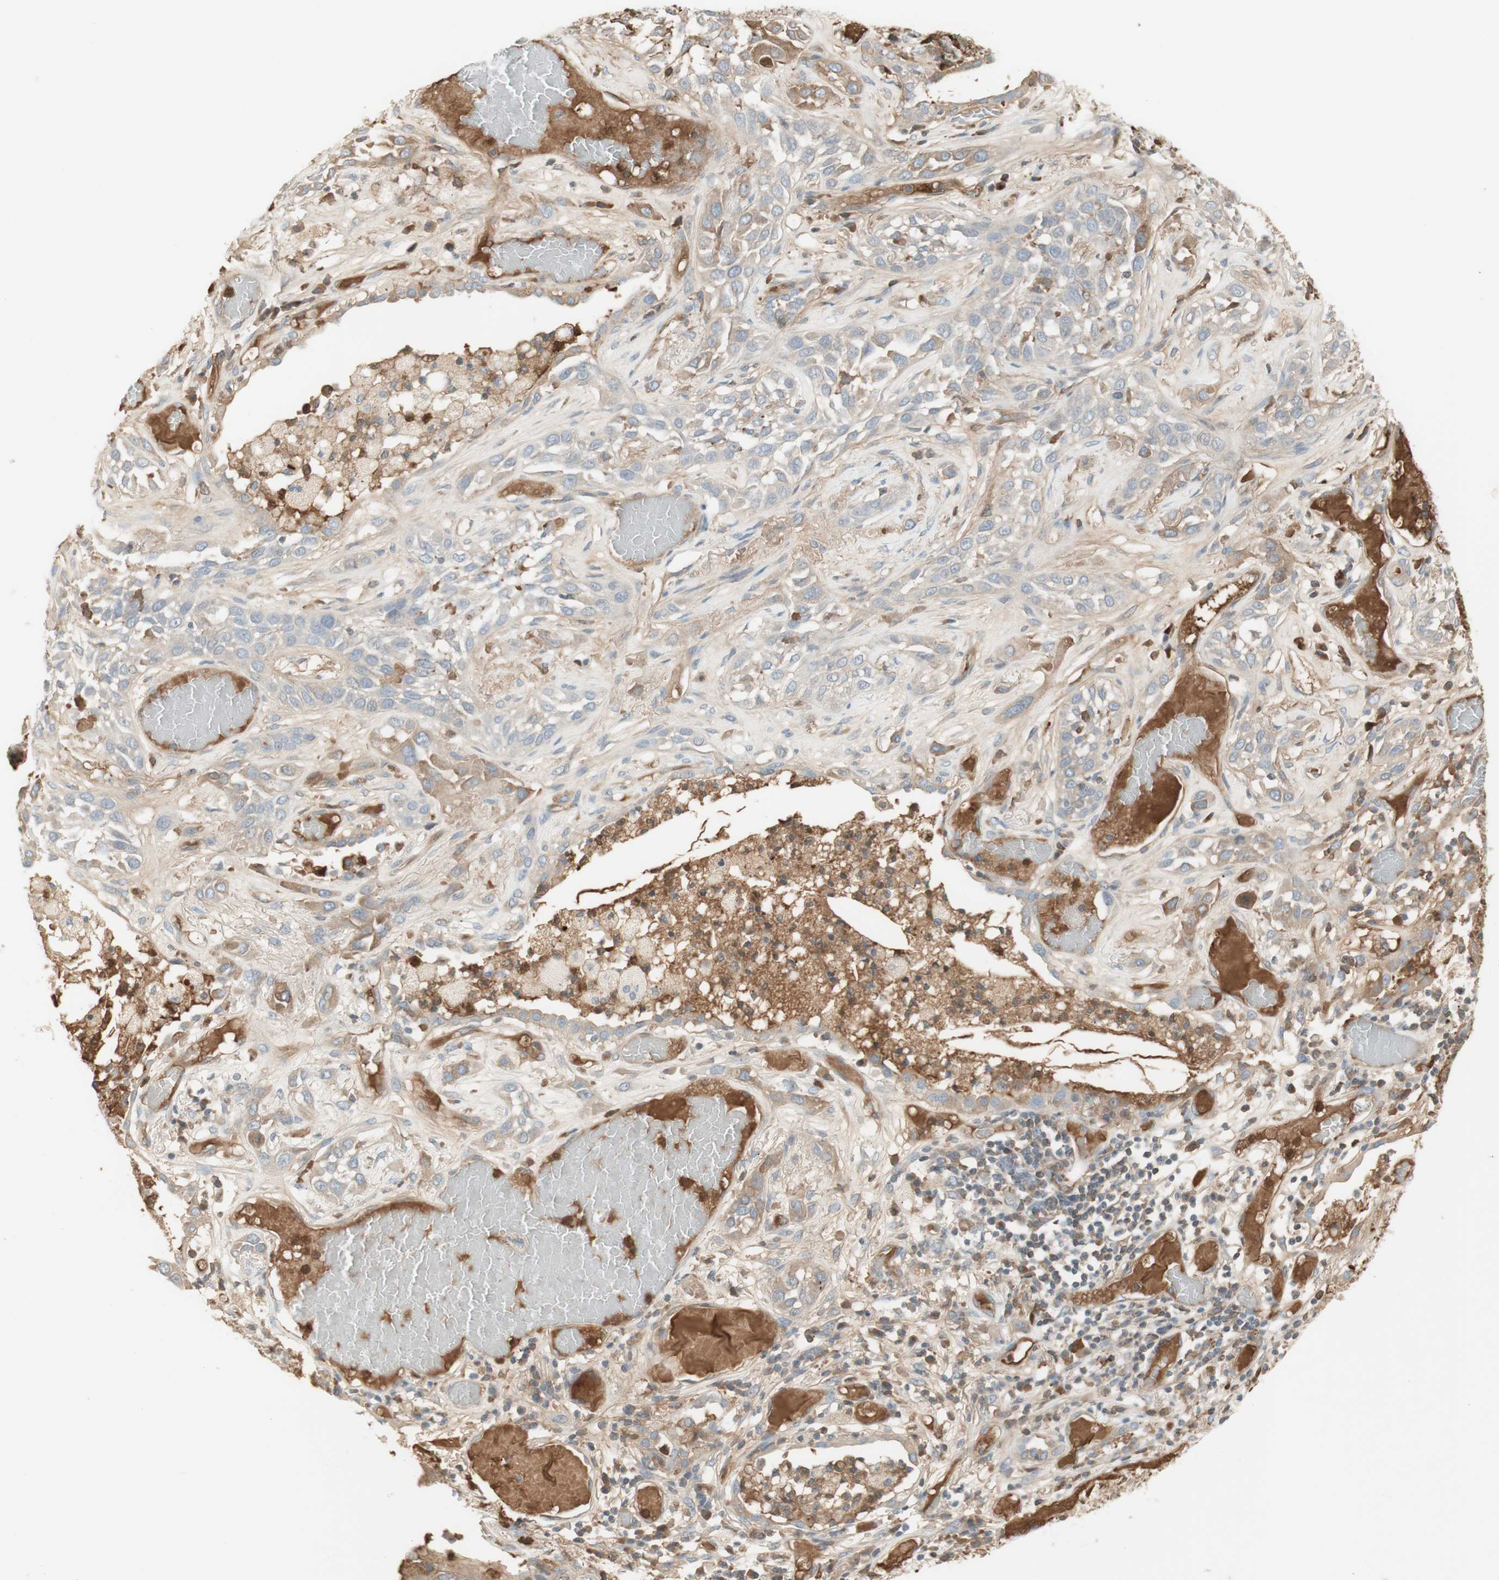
{"staining": {"intensity": "weak", "quantity": "25%-75%", "location": "cytoplasmic/membranous,nuclear"}, "tissue": "lung cancer", "cell_type": "Tumor cells", "image_type": "cancer", "snomed": [{"axis": "morphology", "description": "Squamous cell carcinoma, NOS"}, {"axis": "topography", "description": "Lung"}], "caption": "Immunohistochemical staining of lung cancer (squamous cell carcinoma) reveals weak cytoplasmic/membranous and nuclear protein positivity in about 25%-75% of tumor cells. (brown staining indicates protein expression, while blue staining denotes nuclei).", "gene": "NID1", "patient": {"sex": "male", "age": 71}}